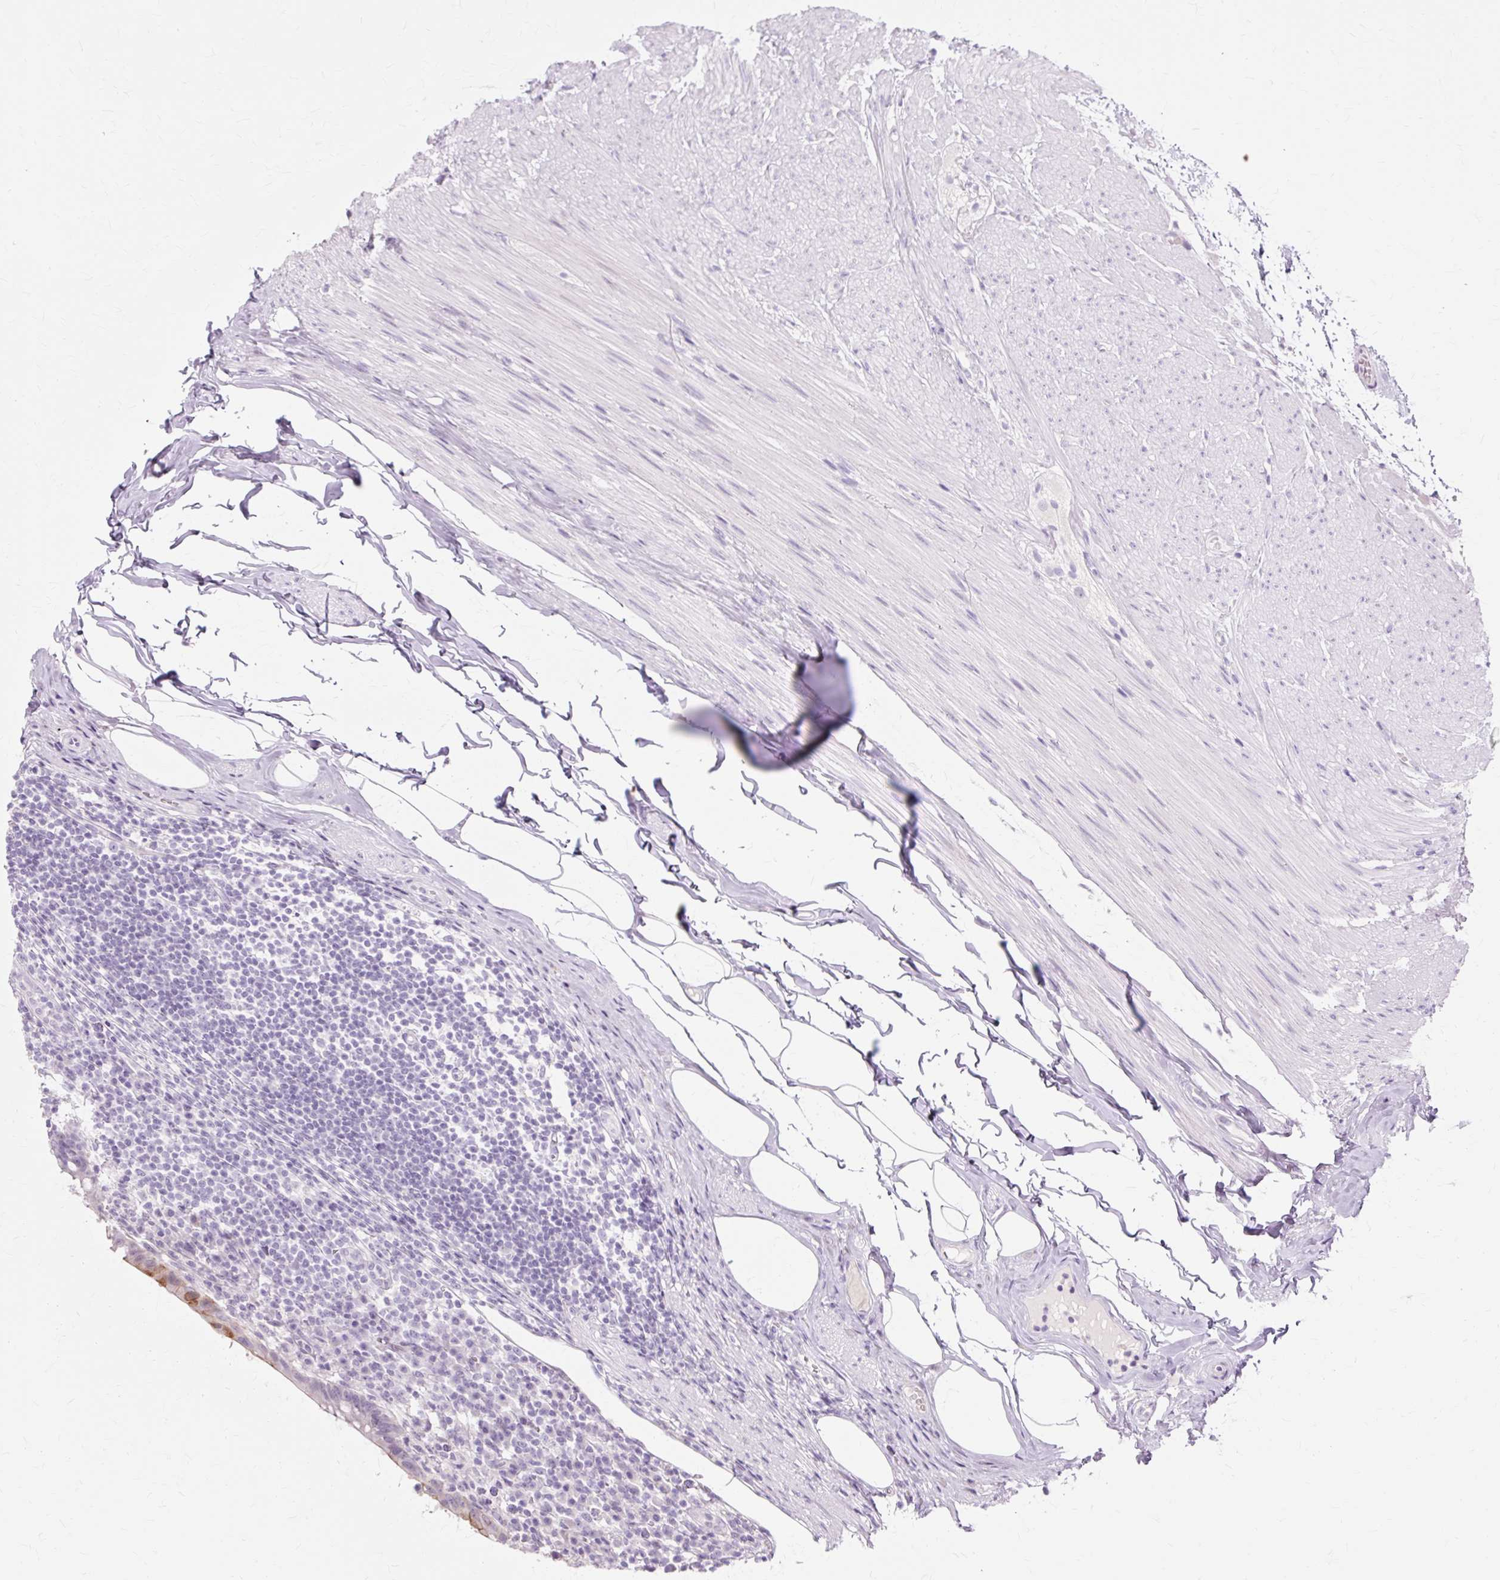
{"staining": {"intensity": "moderate", "quantity": "<25%", "location": "cytoplasmic/membranous"}, "tissue": "appendix", "cell_type": "Glandular cells", "image_type": "normal", "snomed": [{"axis": "morphology", "description": "Normal tissue, NOS"}, {"axis": "topography", "description": "Appendix"}], "caption": "Glandular cells demonstrate low levels of moderate cytoplasmic/membranous positivity in about <25% of cells in normal human appendix.", "gene": "IRX2", "patient": {"sex": "female", "age": 56}}